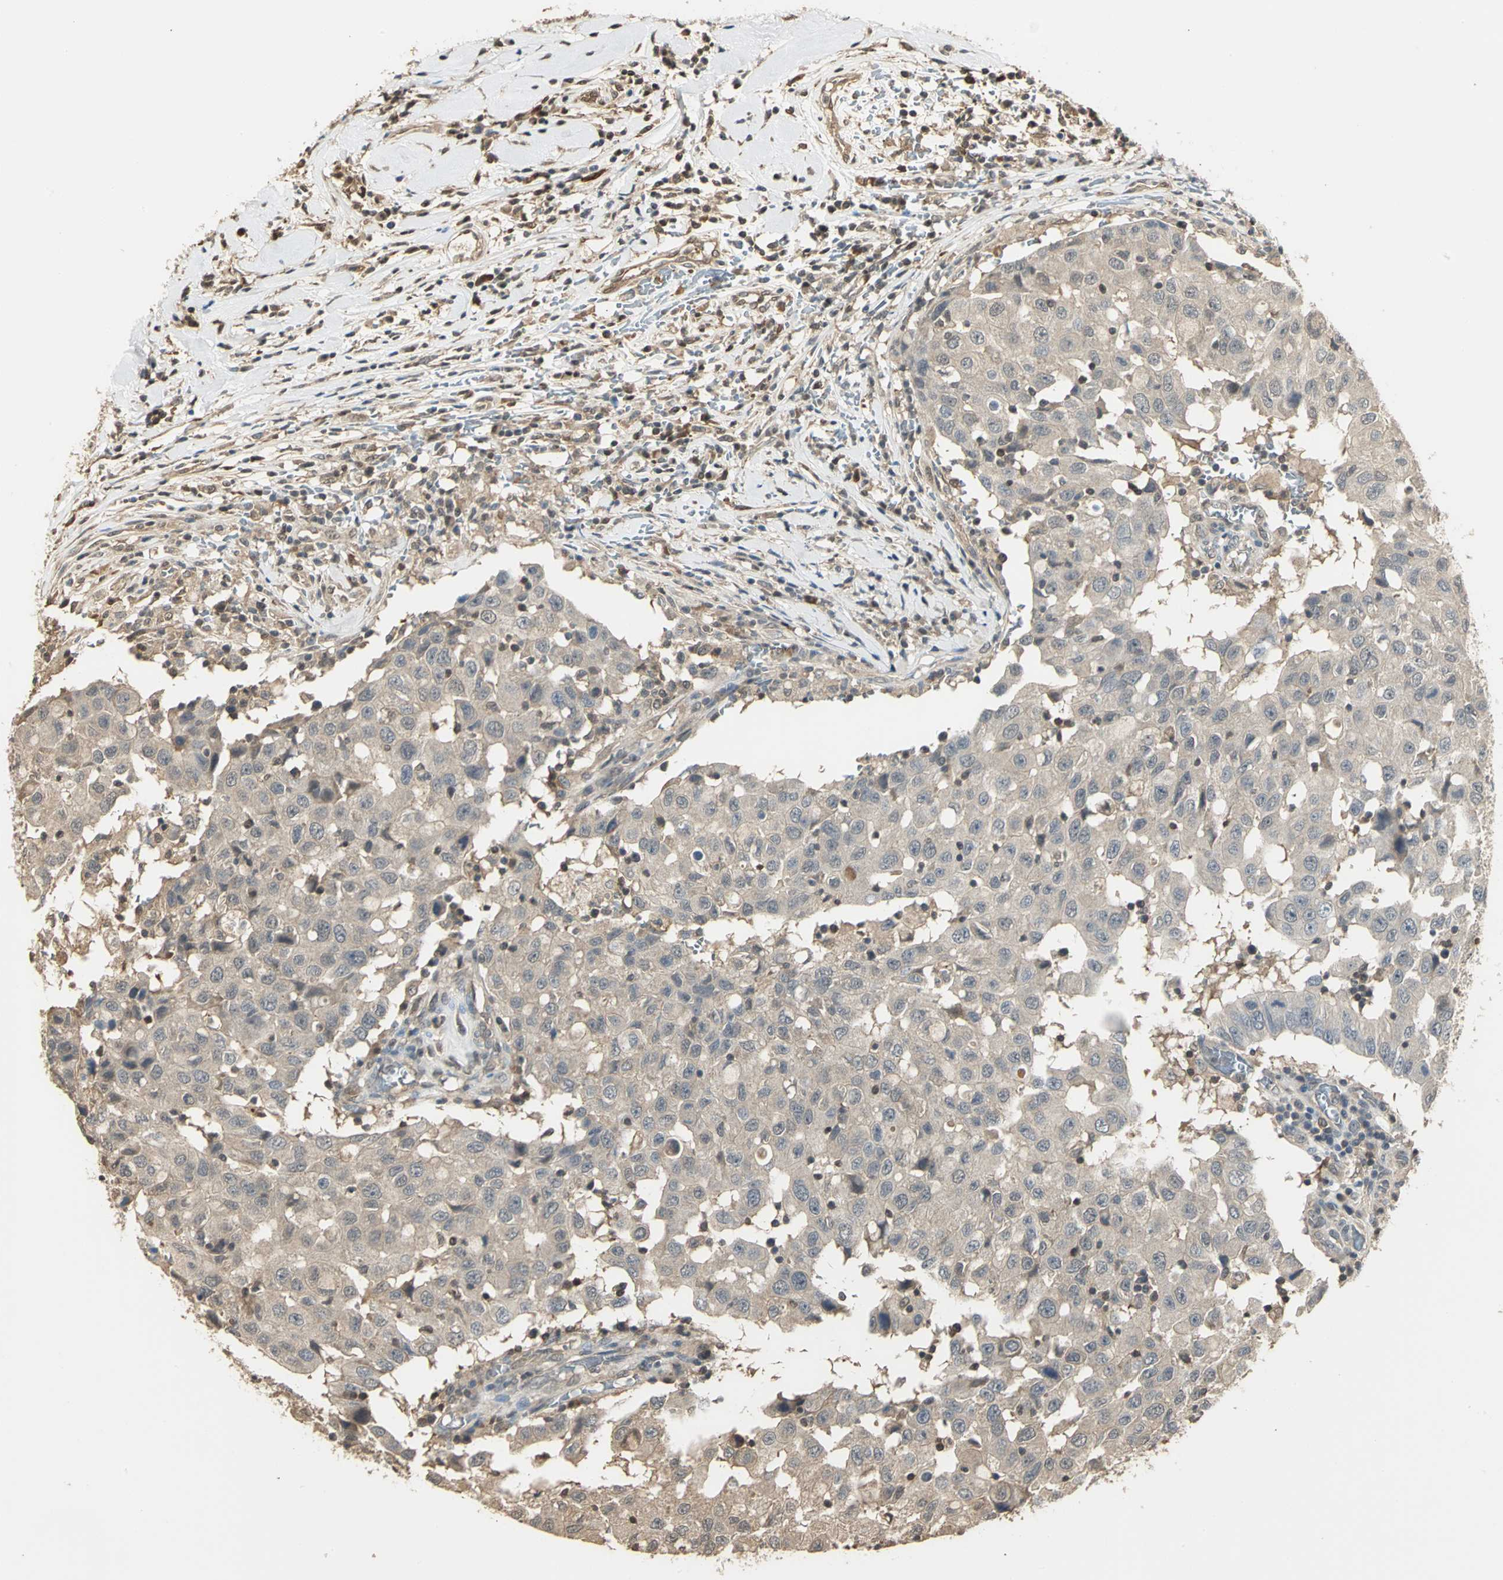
{"staining": {"intensity": "weak", "quantity": ">75%", "location": "cytoplasmic/membranous"}, "tissue": "breast cancer", "cell_type": "Tumor cells", "image_type": "cancer", "snomed": [{"axis": "morphology", "description": "Duct carcinoma"}, {"axis": "topography", "description": "Breast"}], "caption": "A low amount of weak cytoplasmic/membranous expression is identified in approximately >75% of tumor cells in intraductal carcinoma (breast) tissue. Using DAB (3,3'-diaminobenzidine) (brown) and hematoxylin (blue) stains, captured at high magnification using brightfield microscopy.", "gene": "PARK7", "patient": {"sex": "female", "age": 27}}